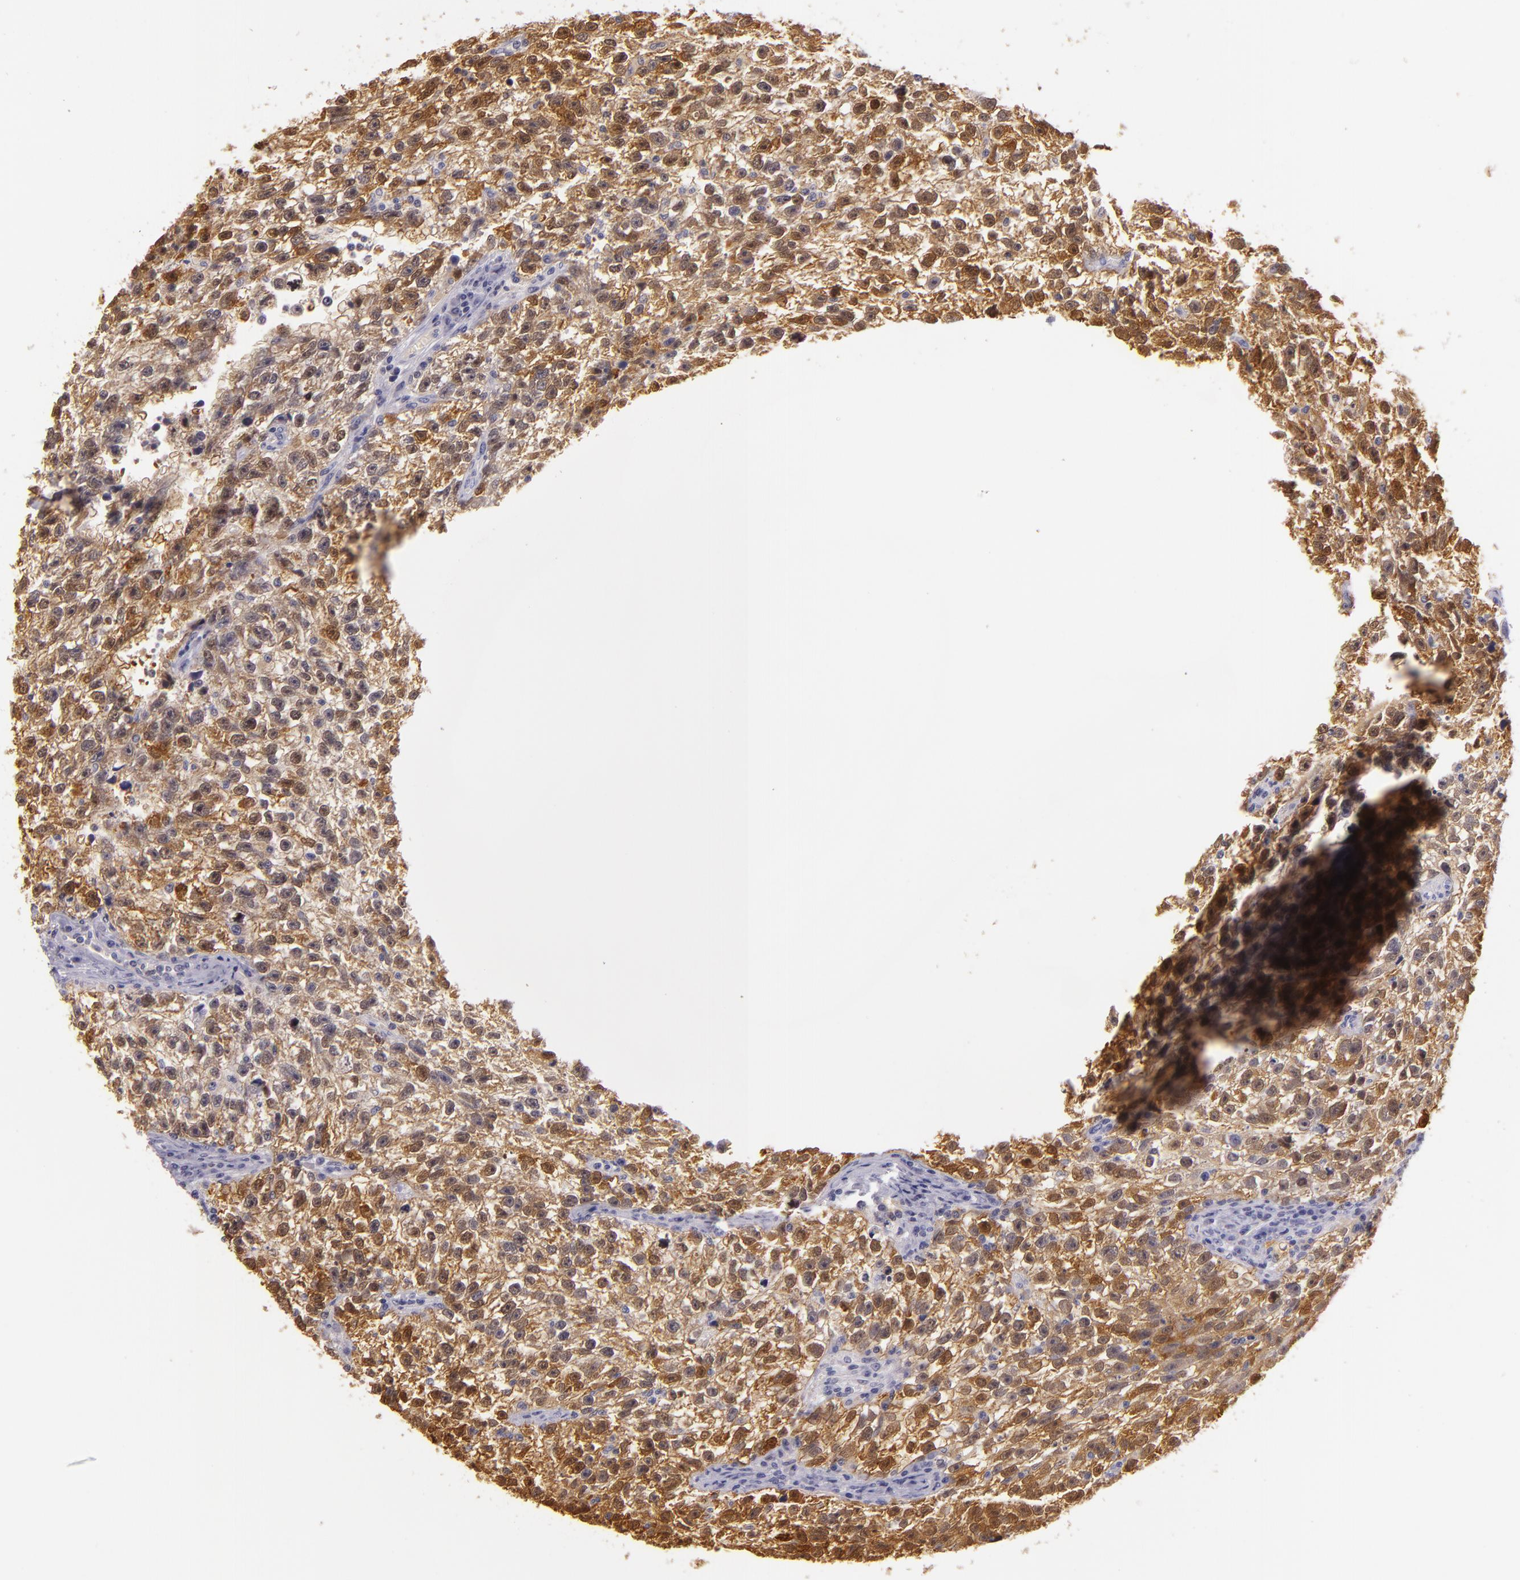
{"staining": {"intensity": "moderate", "quantity": "25%-75%", "location": "nuclear"}, "tissue": "testis cancer", "cell_type": "Tumor cells", "image_type": "cancer", "snomed": [{"axis": "morphology", "description": "Seminoma, NOS"}, {"axis": "topography", "description": "Testis"}], "caption": "Moderate nuclear positivity is seen in about 25%-75% of tumor cells in testis cancer.", "gene": "MT1A", "patient": {"sex": "male", "age": 38}}